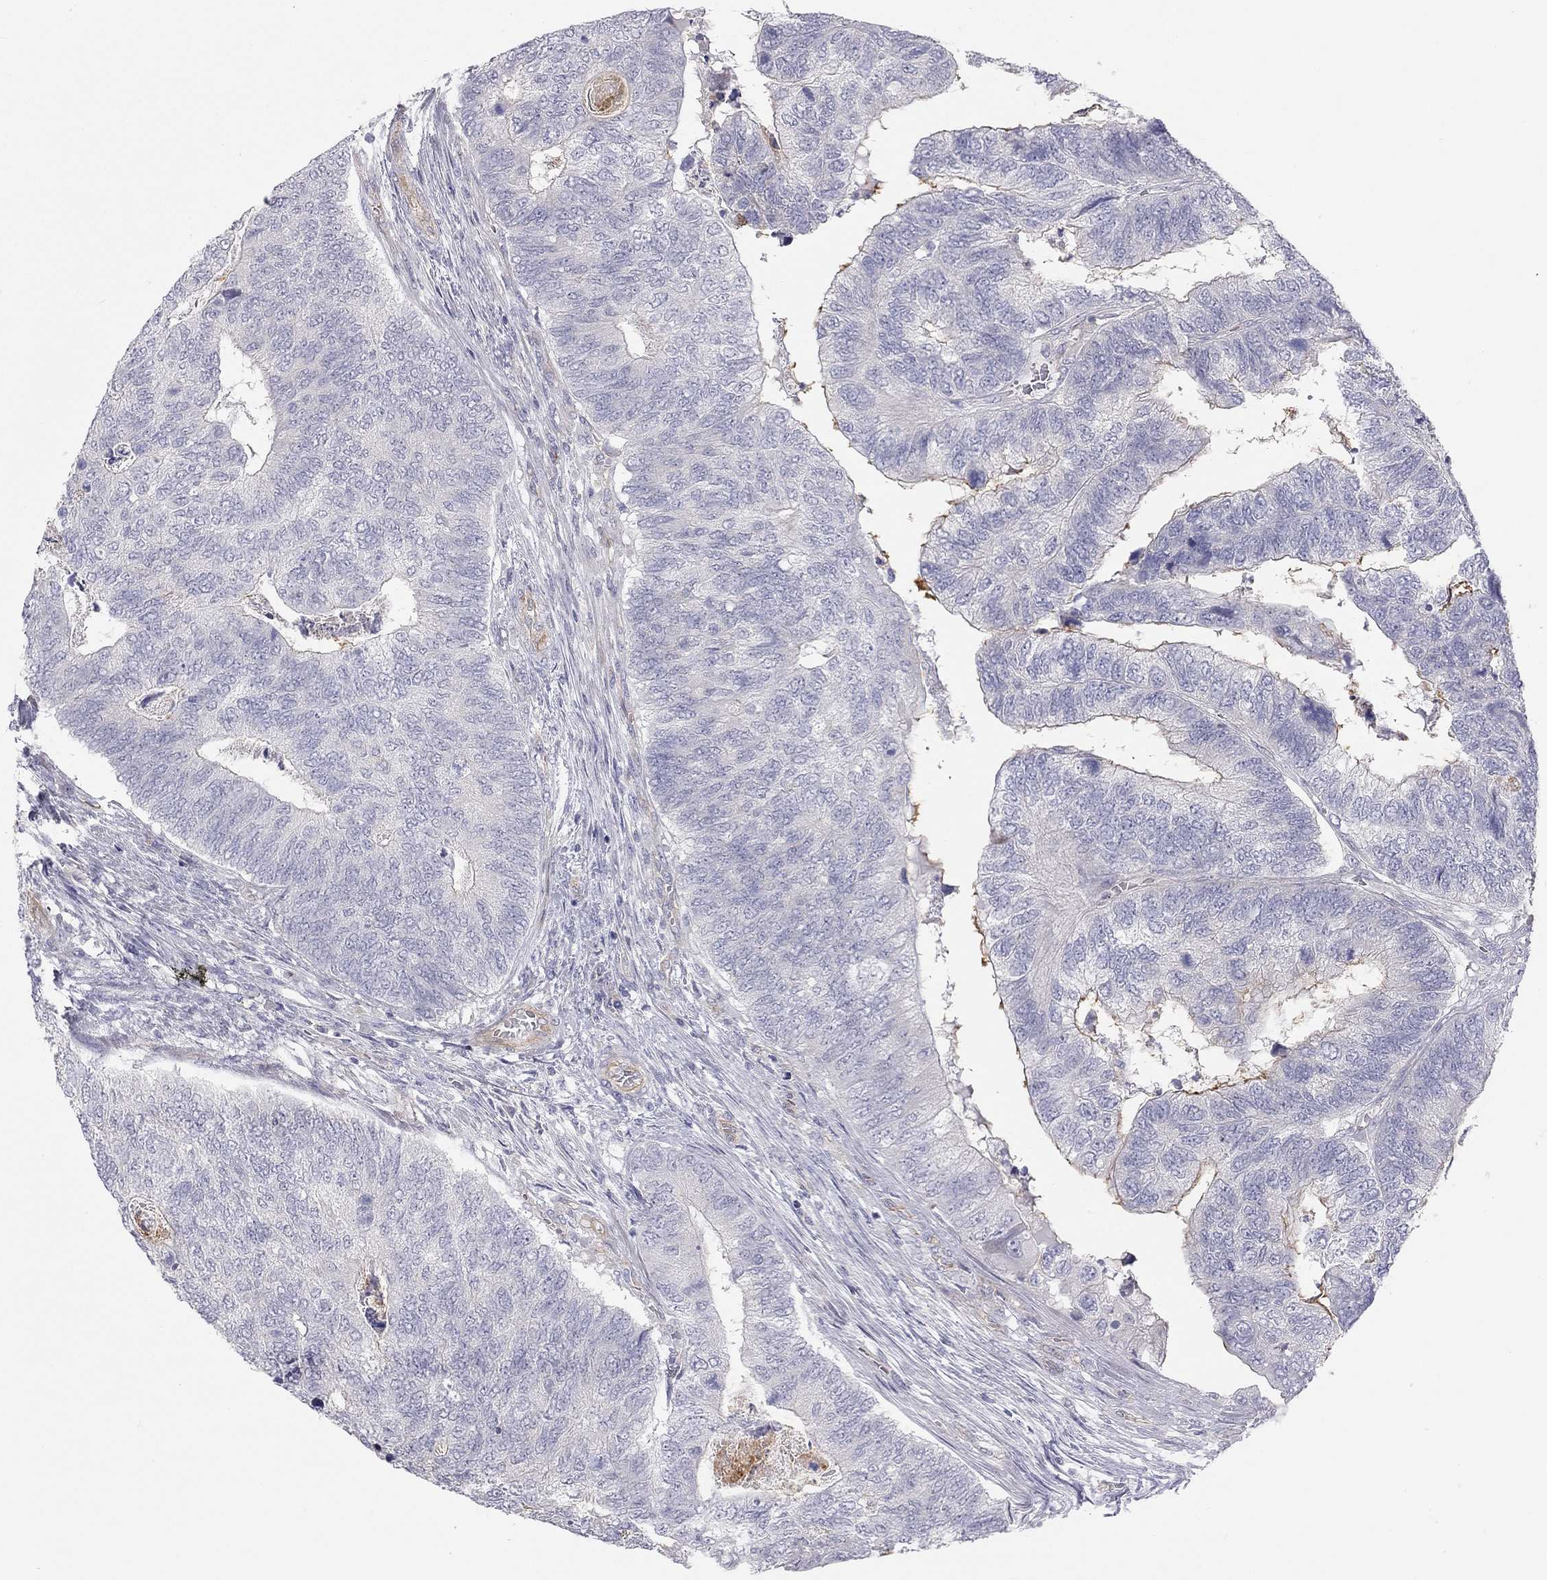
{"staining": {"intensity": "negative", "quantity": "none", "location": "none"}, "tissue": "colorectal cancer", "cell_type": "Tumor cells", "image_type": "cancer", "snomed": [{"axis": "morphology", "description": "Adenocarcinoma, NOS"}, {"axis": "topography", "description": "Colon"}], "caption": "Protein analysis of colorectal cancer (adenocarcinoma) shows no significant expression in tumor cells.", "gene": "GPRC5B", "patient": {"sex": "female", "age": 67}}